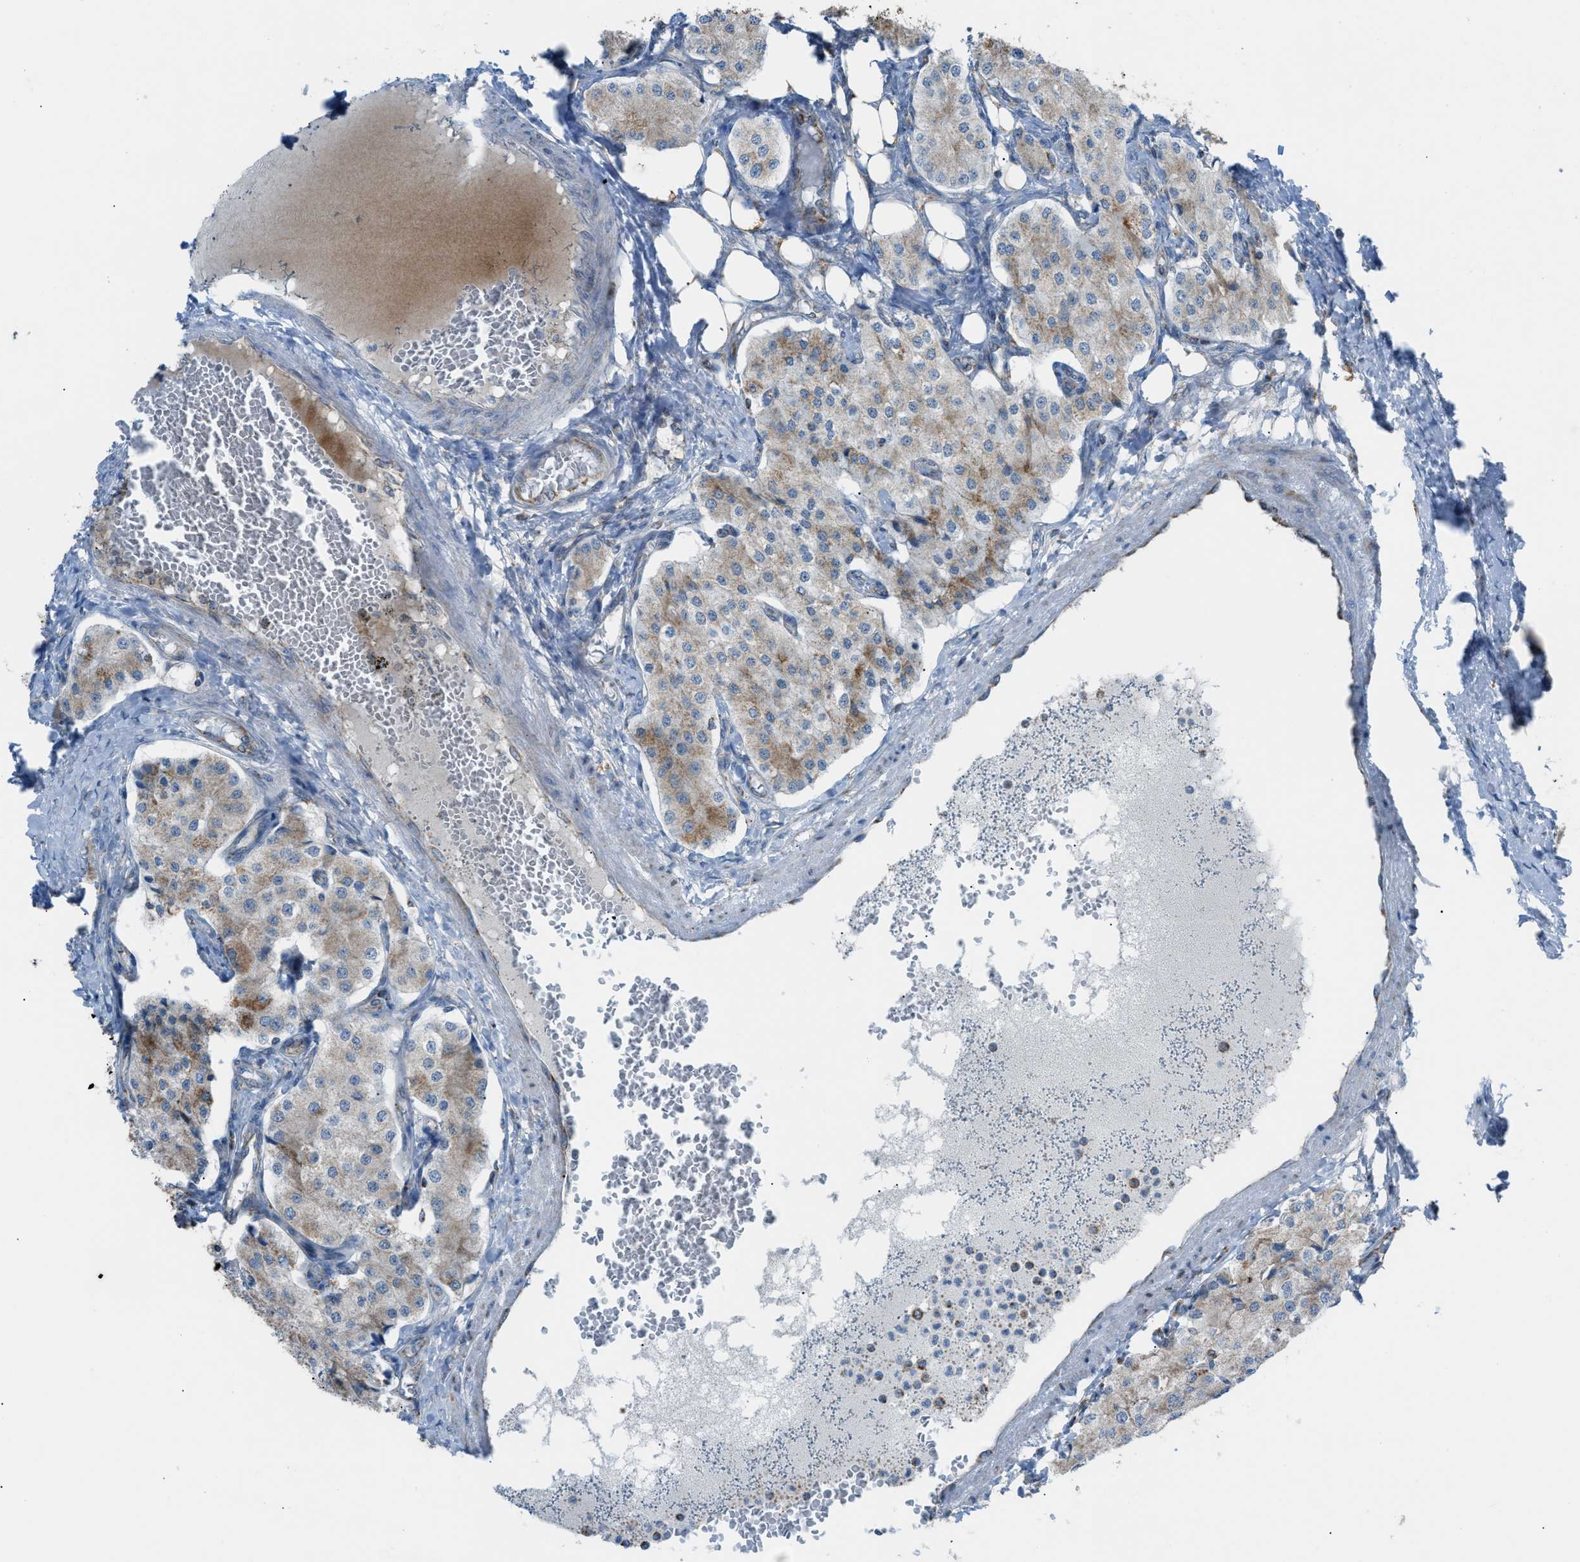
{"staining": {"intensity": "weak", "quantity": ">75%", "location": "cytoplasmic/membranous"}, "tissue": "carcinoid", "cell_type": "Tumor cells", "image_type": "cancer", "snomed": [{"axis": "morphology", "description": "Carcinoid, malignant, NOS"}, {"axis": "topography", "description": "Colon"}], "caption": "Carcinoid stained with a brown dye shows weak cytoplasmic/membranous positive staining in approximately >75% of tumor cells.", "gene": "SRM", "patient": {"sex": "female", "age": 52}}